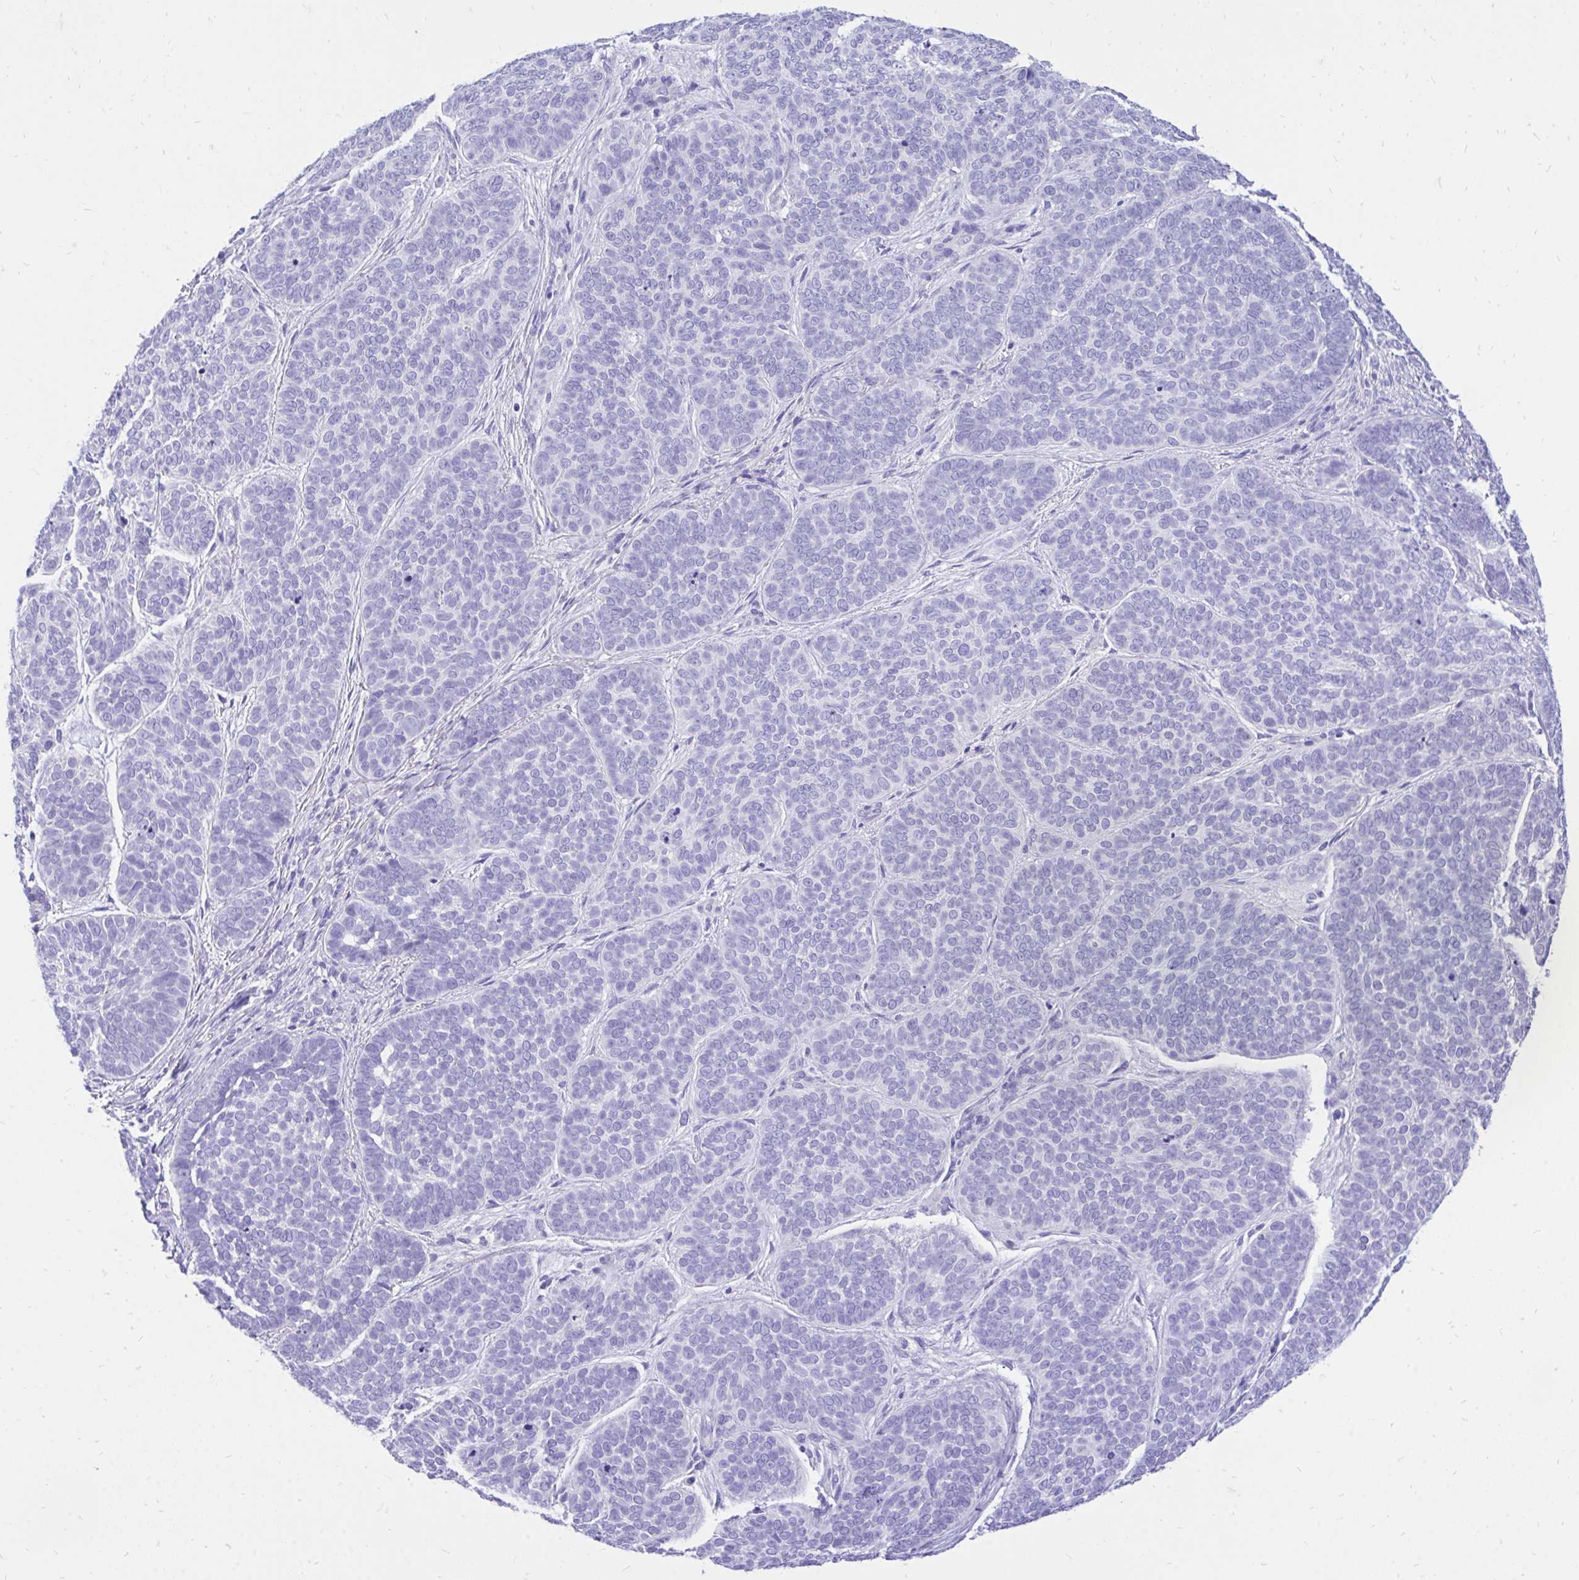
{"staining": {"intensity": "negative", "quantity": "none", "location": "none"}, "tissue": "skin cancer", "cell_type": "Tumor cells", "image_type": "cancer", "snomed": [{"axis": "morphology", "description": "Basal cell carcinoma"}, {"axis": "topography", "description": "Skin"}, {"axis": "topography", "description": "Skin of nose"}], "caption": "Tumor cells show no significant staining in skin basal cell carcinoma. The staining is performed using DAB (3,3'-diaminobenzidine) brown chromogen with nuclei counter-stained in using hematoxylin.", "gene": "MON1A", "patient": {"sex": "female", "age": 81}}